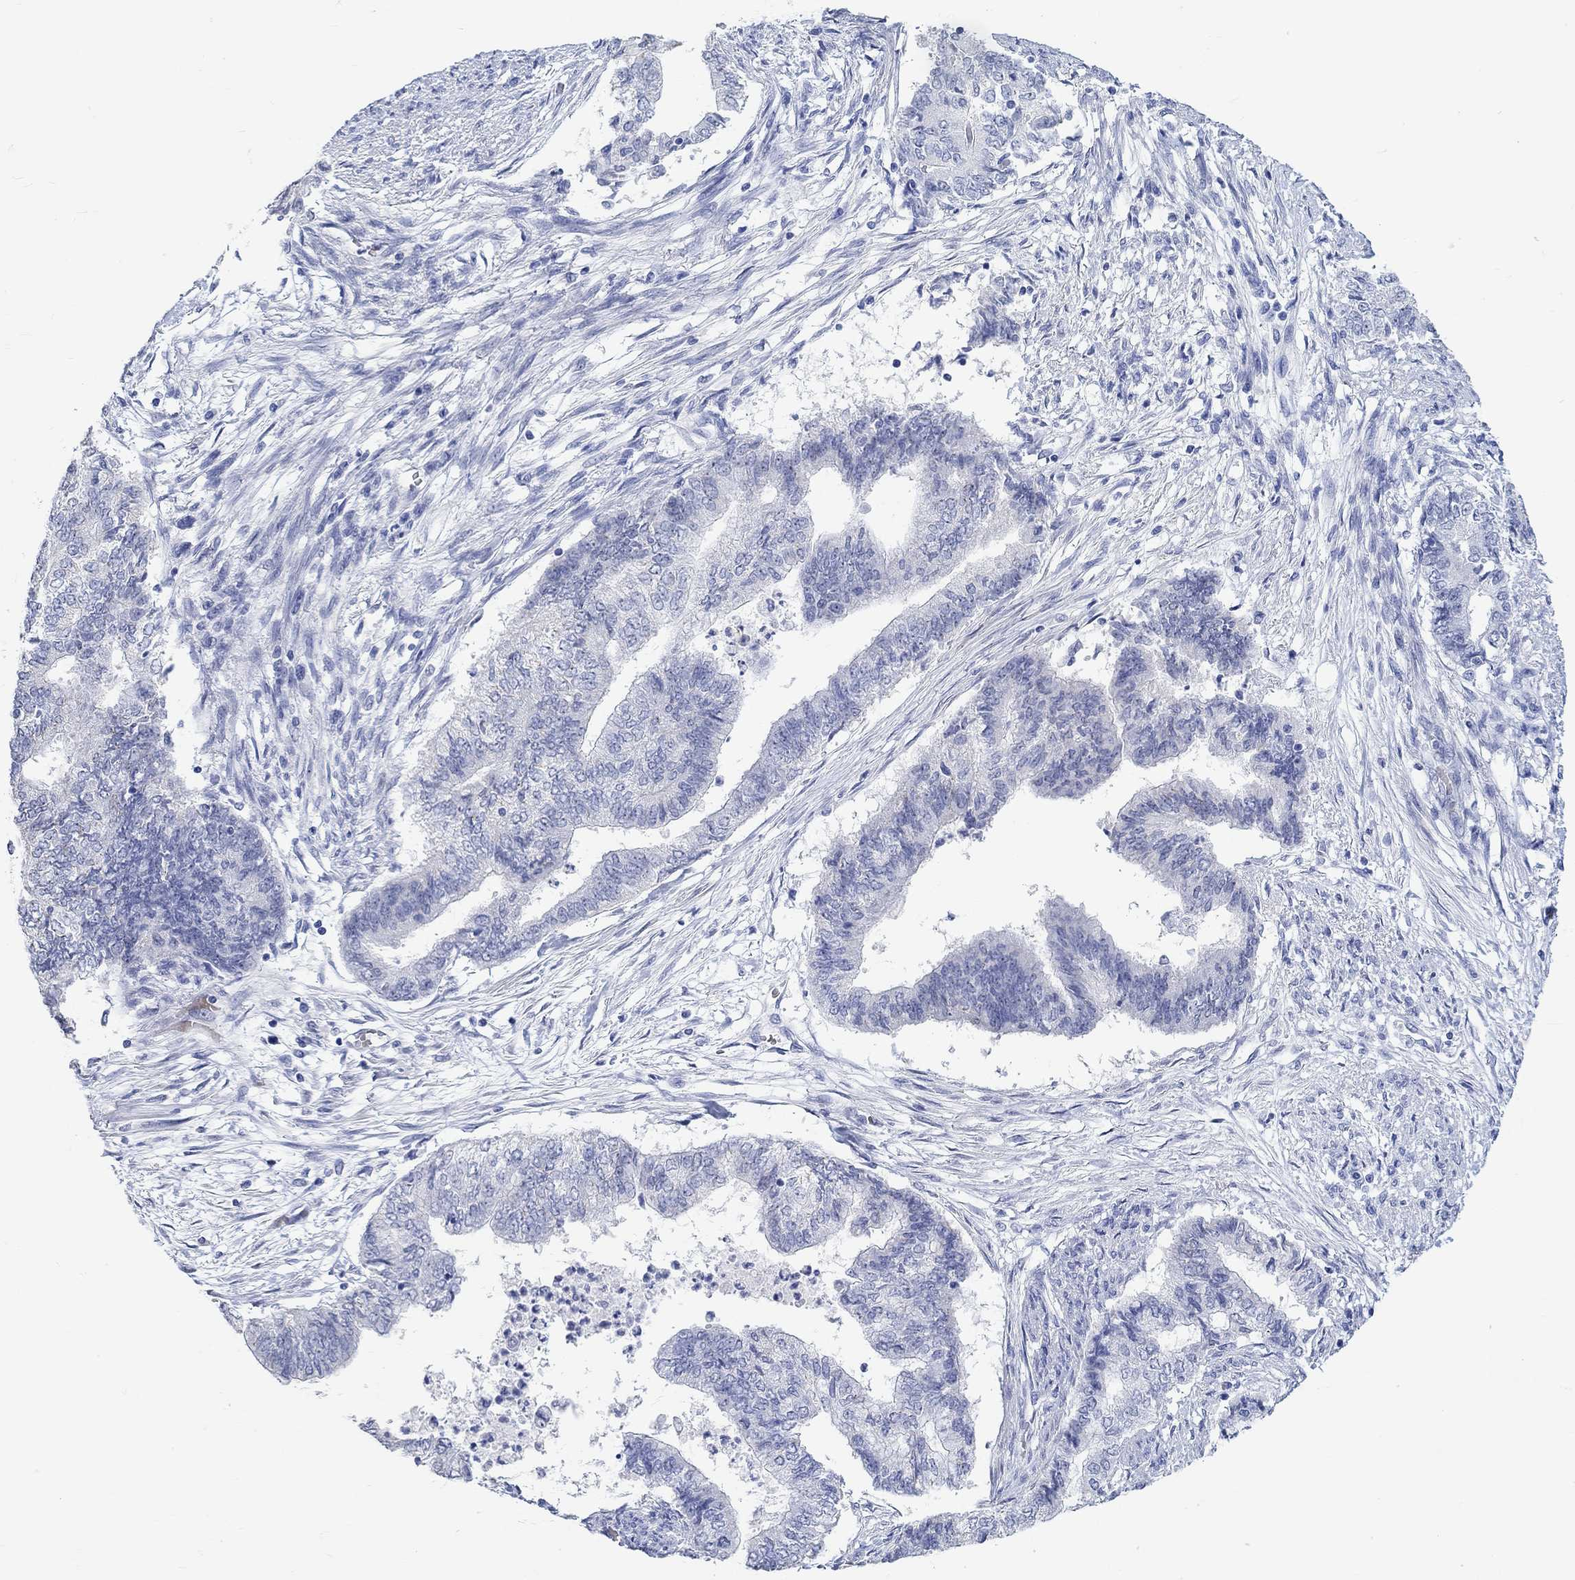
{"staining": {"intensity": "negative", "quantity": "none", "location": "none"}, "tissue": "endometrial cancer", "cell_type": "Tumor cells", "image_type": "cancer", "snomed": [{"axis": "morphology", "description": "Adenocarcinoma, NOS"}, {"axis": "topography", "description": "Endometrium"}], "caption": "Immunohistochemical staining of endometrial cancer (adenocarcinoma) shows no significant expression in tumor cells.", "gene": "GRIA3", "patient": {"sex": "female", "age": 65}}